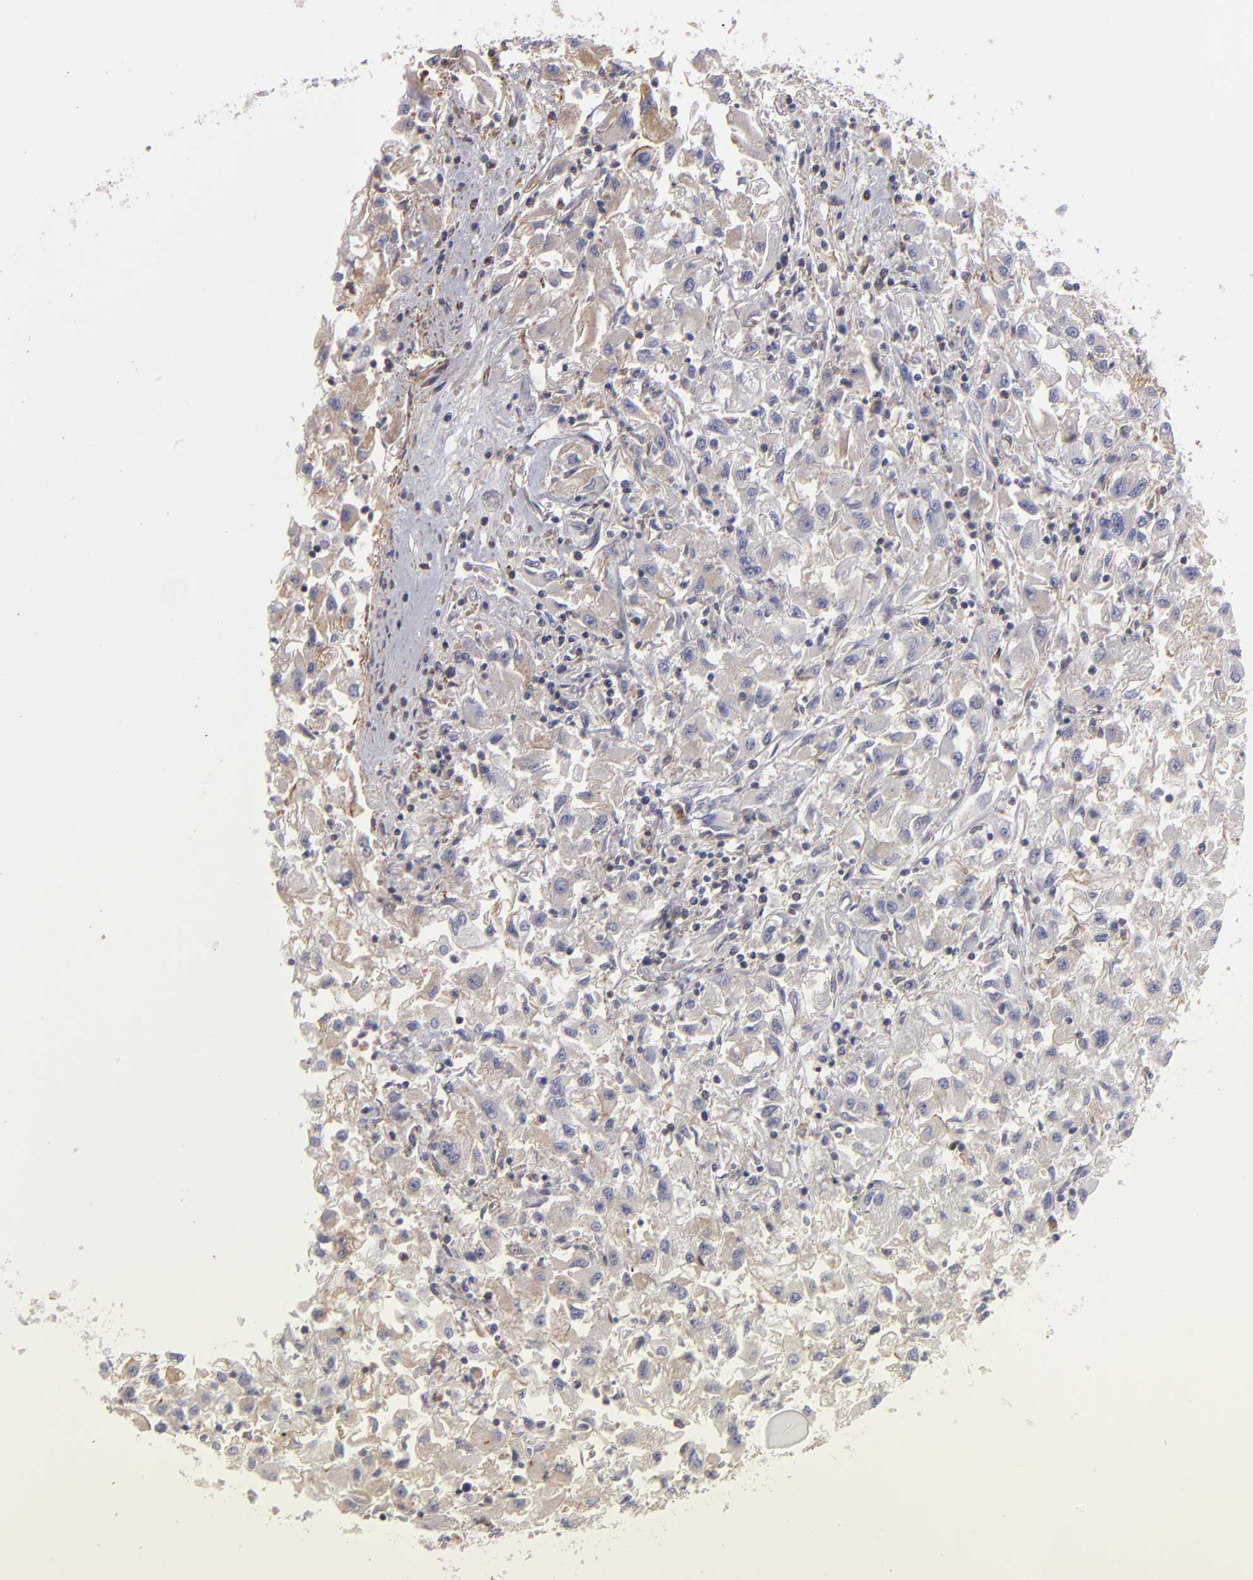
{"staining": {"intensity": "weak", "quantity": "25%-75%", "location": "cytoplasmic/membranous"}, "tissue": "renal cancer", "cell_type": "Tumor cells", "image_type": "cancer", "snomed": [{"axis": "morphology", "description": "Adenocarcinoma, NOS"}, {"axis": "topography", "description": "Kidney"}], "caption": "Immunohistochemical staining of human renal cancer demonstrates low levels of weak cytoplasmic/membranous expression in approximately 25%-75% of tumor cells.", "gene": "ABCB1", "patient": {"sex": "male", "age": 59}}